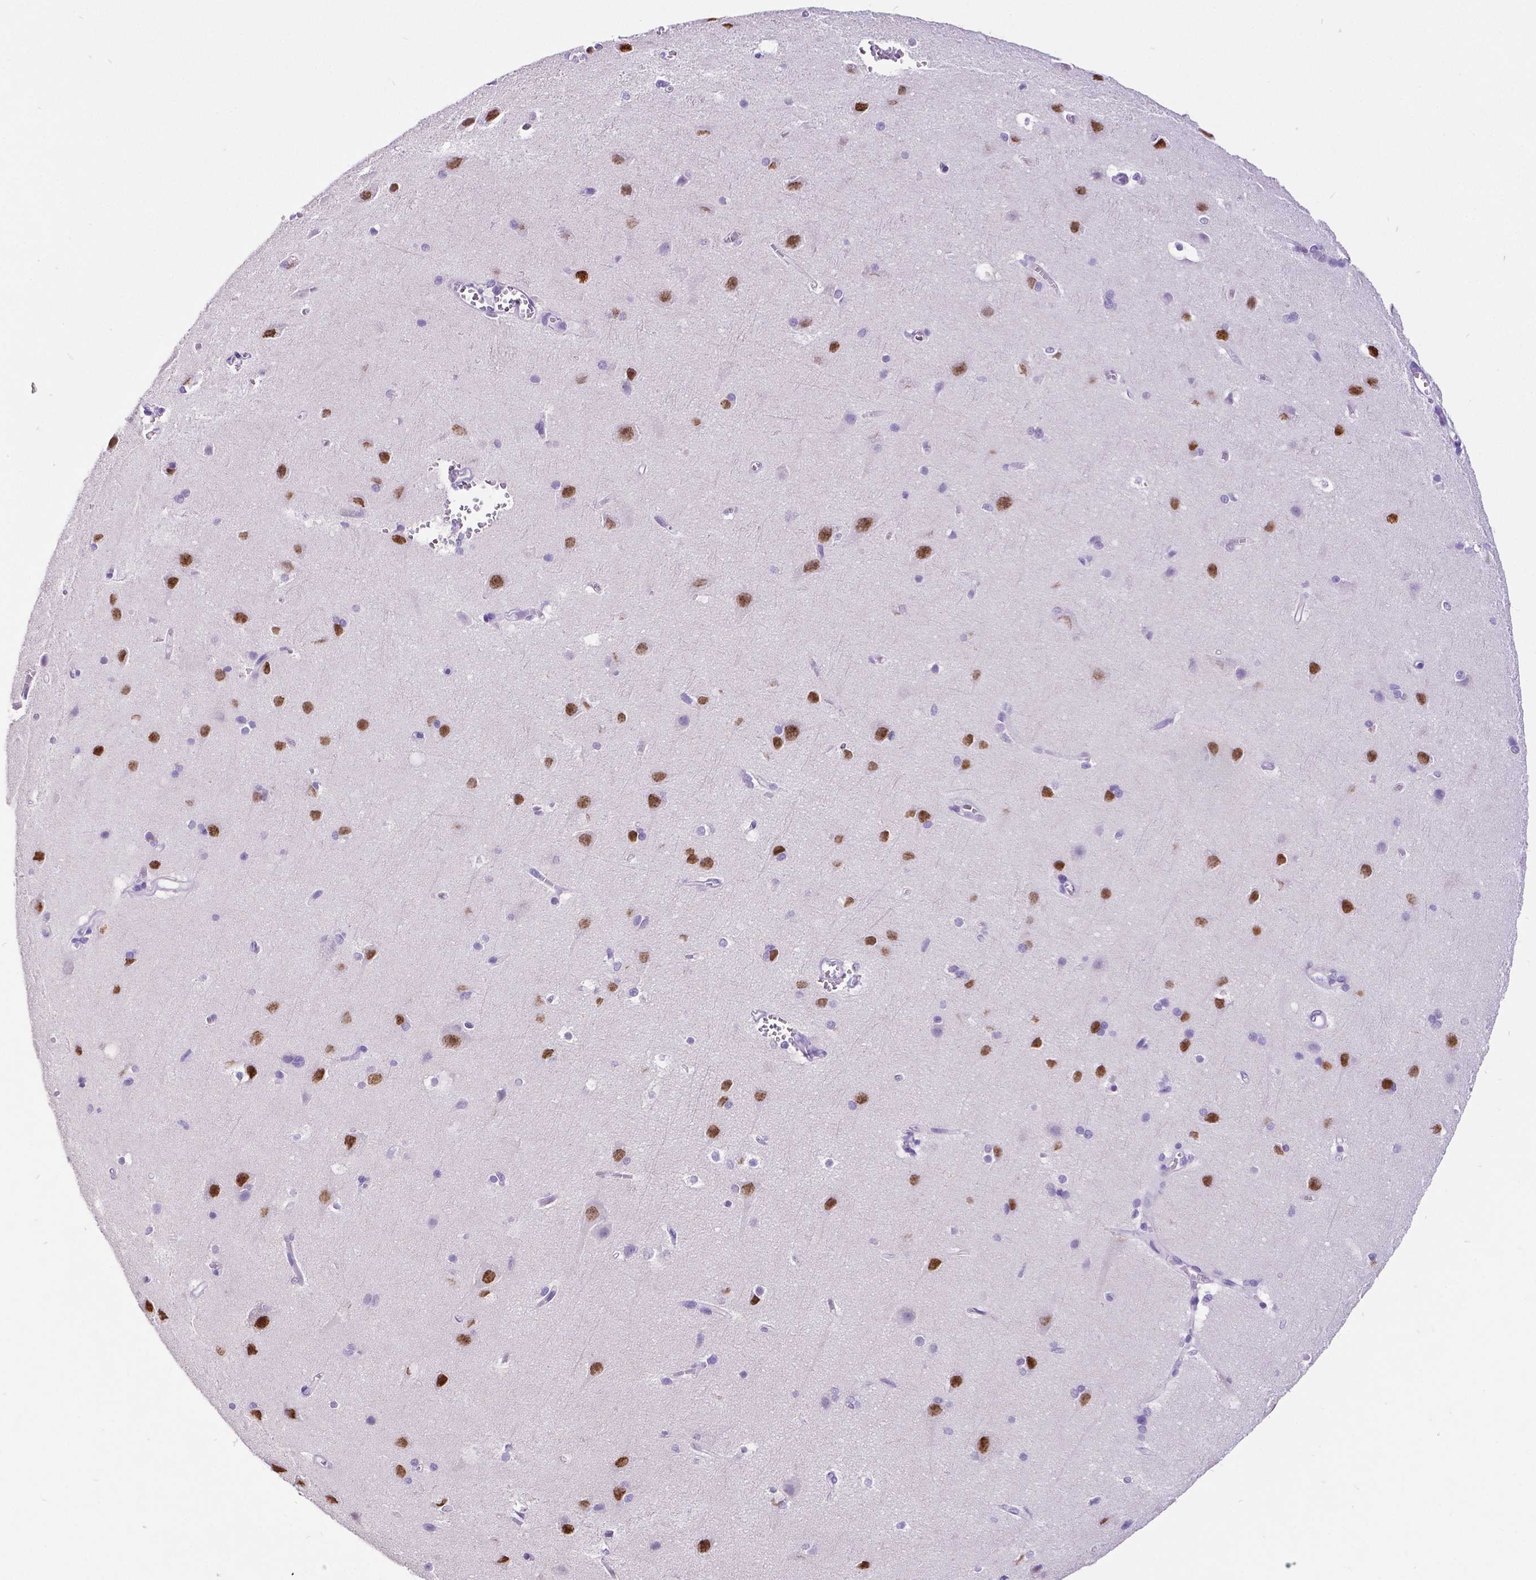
{"staining": {"intensity": "negative", "quantity": "none", "location": "none"}, "tissue": "cerebral cortex", "cell_type": "Endothelial cells", "image_type": "normal", "snomed": [{"axis": "morphology", "description": "Normal tissue, NOS"}, {"axis": "topography", "description": "Cerebral cortex"}], "caption": "Endothelial cells show no significant positivity in unremarkable cerebral cortex.", "gene": "SATB2", "patient": {"sex": "male", "age": 37}}